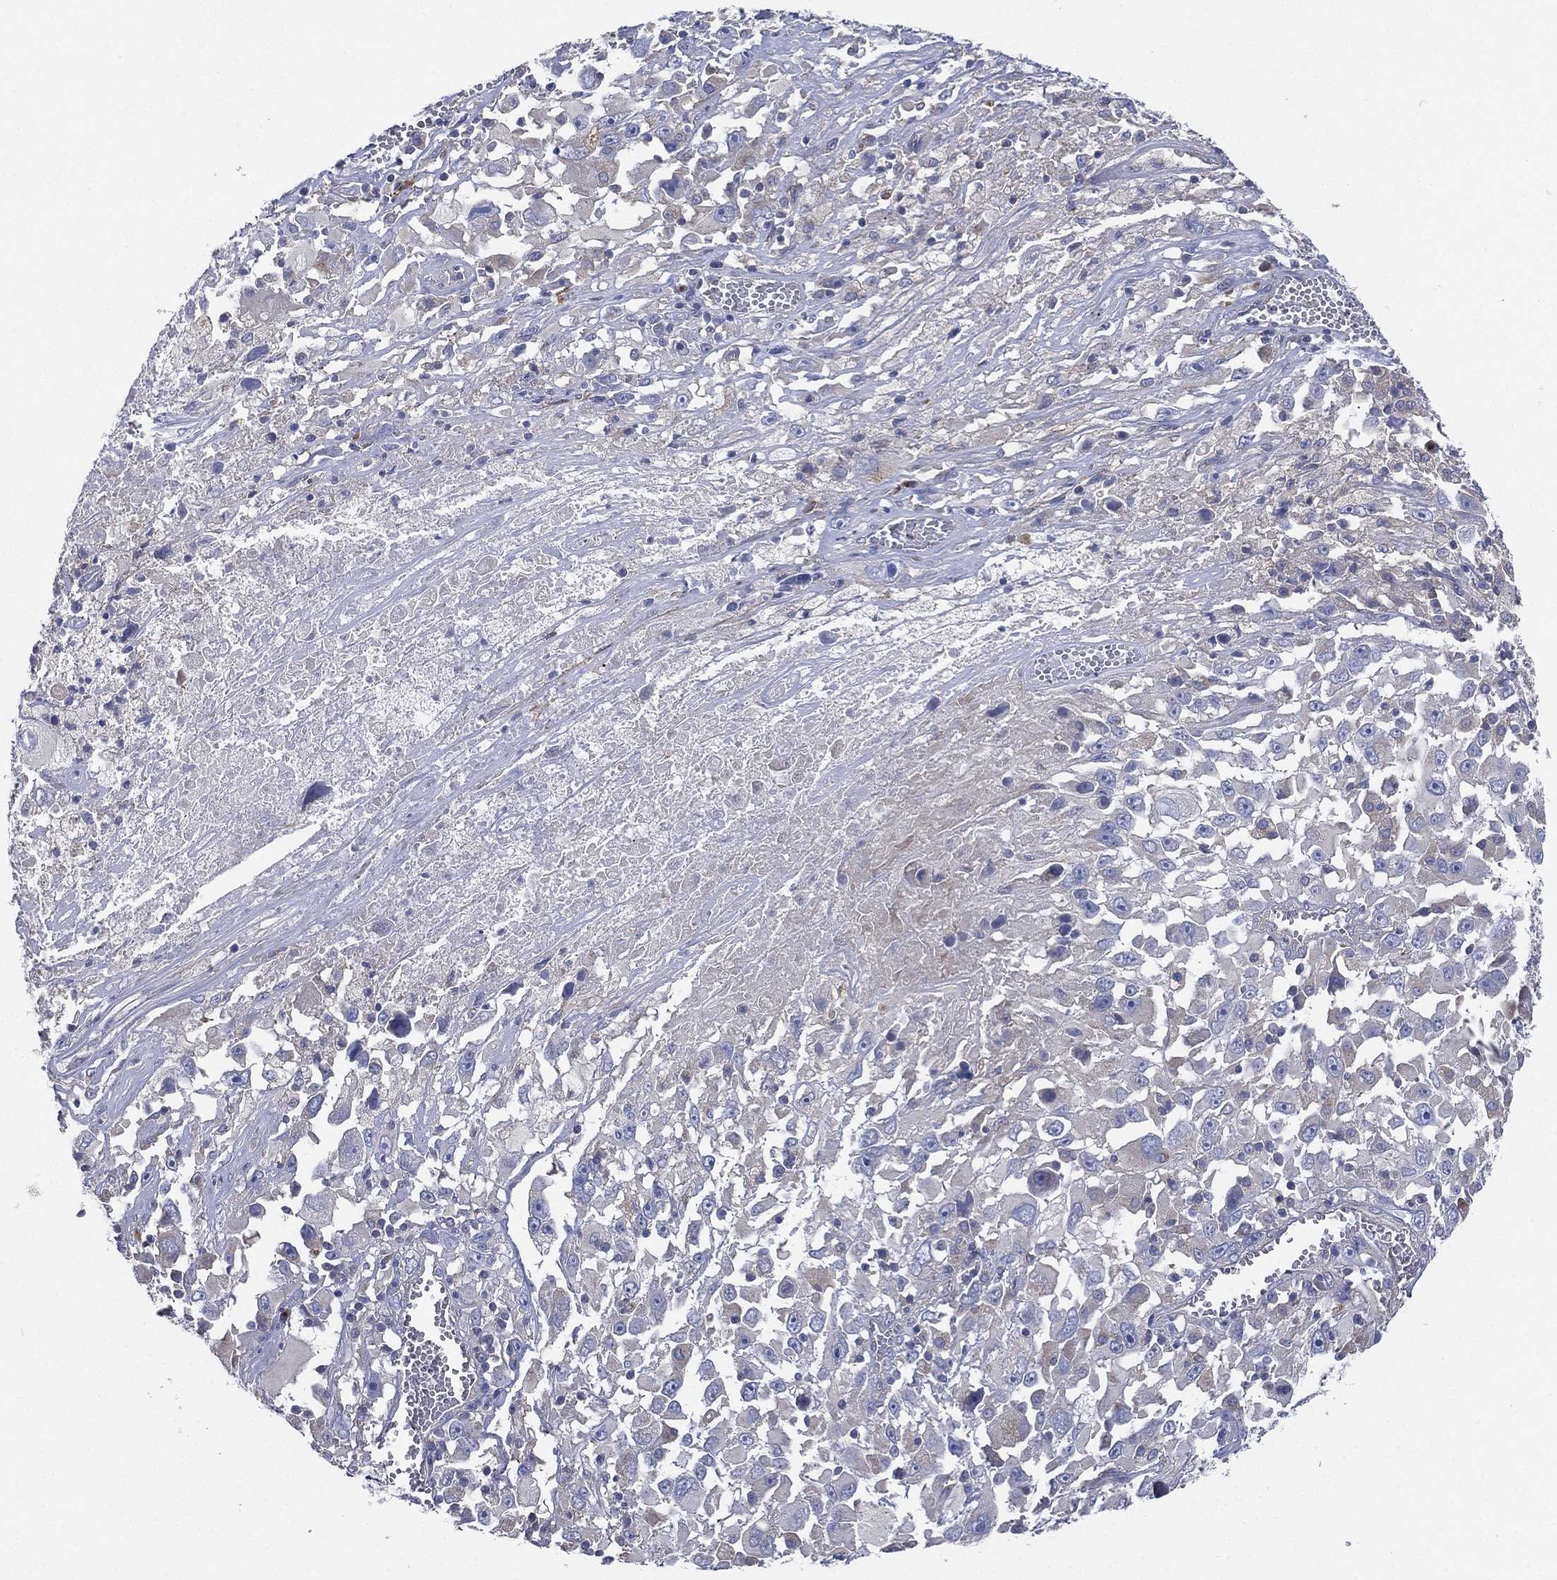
{"staining": {"intensity": "negative", "quantity": "none", "location": "none"}, "tissue": "melanoma", "cell_type": "Tumor cells", "image_type": "cancer", "snomed": [{"axis": "morphology", "description": "Malignant melanoma, Metastatic site"}, {"axis": "topography", "description": "Soft tissue"}], "caption": "There is no significant staining in tumor cells of malignant melanoma (metastatic site).", "gene": "ATP8A2", "patient": {"sex": "male", "age": 50}}